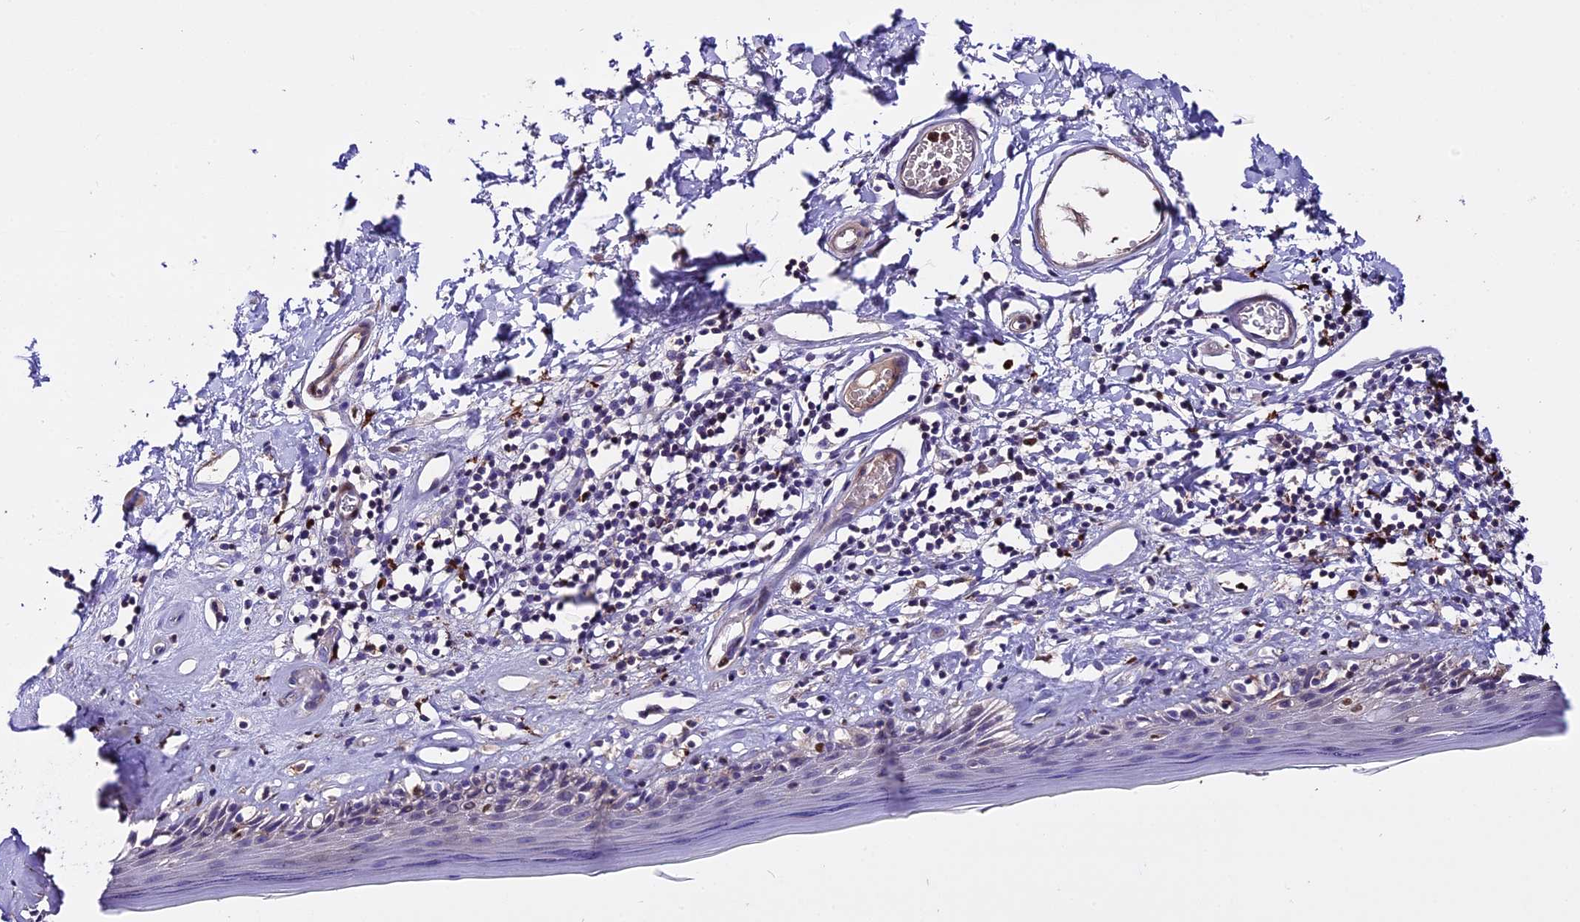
{"staining": {"intensity": "moderate", "quantity": "<25%", "location": "cytoplasmic/membranous,nuclear"}, "tissue": "skin", "cell_type": "Epidermal cells", "image_type": "normal", "snomed": [{"axis": "morphology", "description": "Normal tissue, NOS"}, {"axis": "topography", "description": "Adipose tissue"}, {"axis": "topography", "description": "Vascular tissue"}, {"axis": "topography", "description": "Vulva"}, {"axis": "topography", "description": "Peripheral nerve tissue"}], "caption": "Brown immunohistochemical staining in unremarkable skin reveals moderate cytoplasmic/membranous,nuclear positivity in approximately <25% of epidermal cells.", "gene": "MAP3K7CL", "patient": {"sex": "female", "age": 86}}